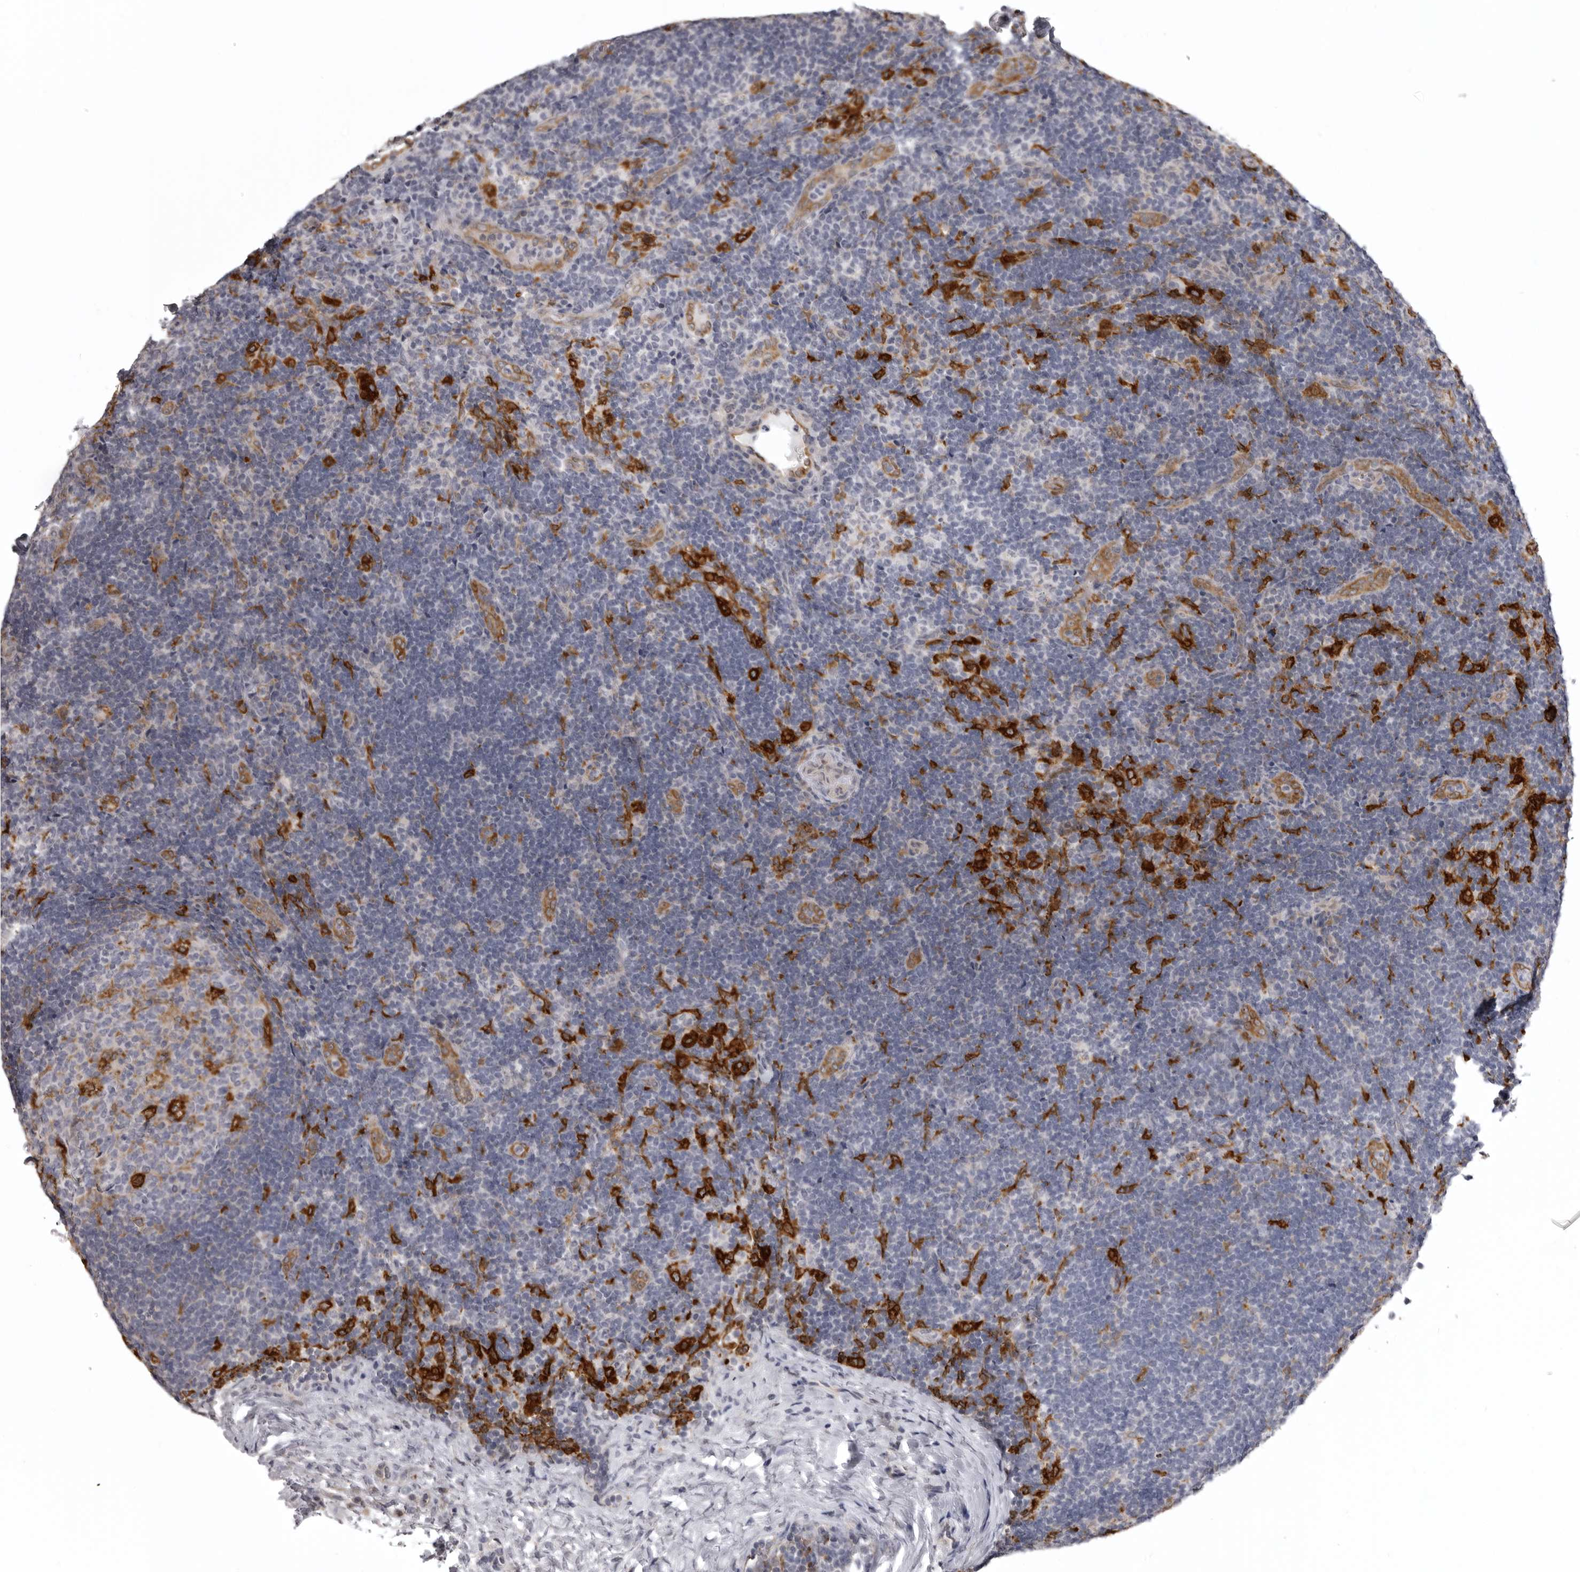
{"staining": {"intensity": "negative", "quantity": "none", "location": "none"}, "tissue": "lymph node", "cell_type": "Germinal center cells", "image_type": "normal", "snomed": [{"axis": "morphology", "description": "Normal tissue, NOS"}, {"axis": "topography", "description": "Lymph node"}], "caption": "The micrograph exhibits no significant staining in germinal center cells of lymph node.", "gene": "NCEH1", "patient": {"sex": "female", "age": 22}}